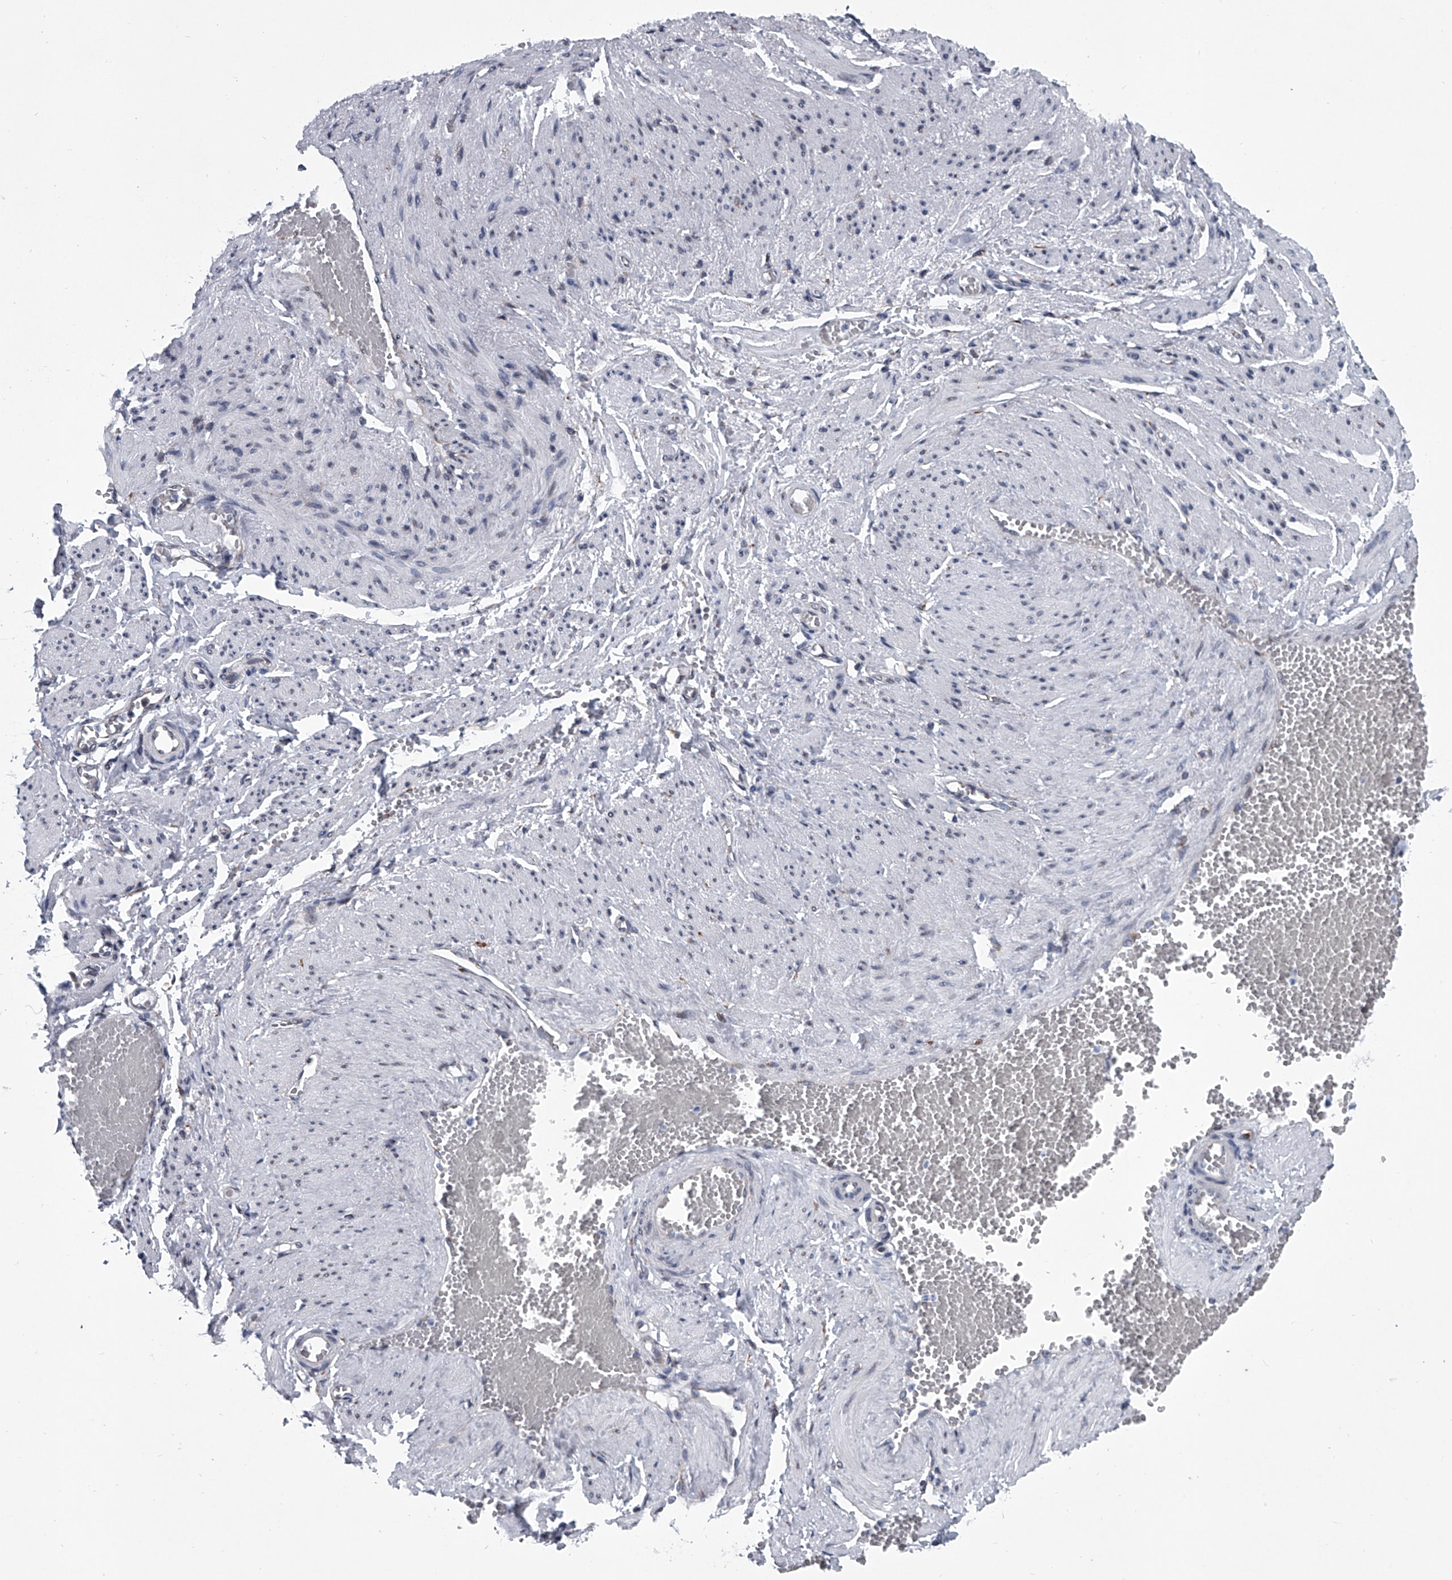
{"staining": {"intensity": "negative", "quantity": "none", "location": "none"}, "tissue": "soft tissue", "cell_type": "Chondrocytes", "image_type": "normal", "snomed": [{"axis": "morphology", "description": "Normal tissue, NOS"}, {"axis": "topography", "description": "Smooth muscle"}, {"axis": "topography", "description": "Peripheral nerve tissue"}], "caption": "Chondrocytes are negative for protein expression in normal human soft tissue. Nuclei are stained in blue.", "gene": "PPP2R5D", "patient": {"sex": "female", "age": 39}}